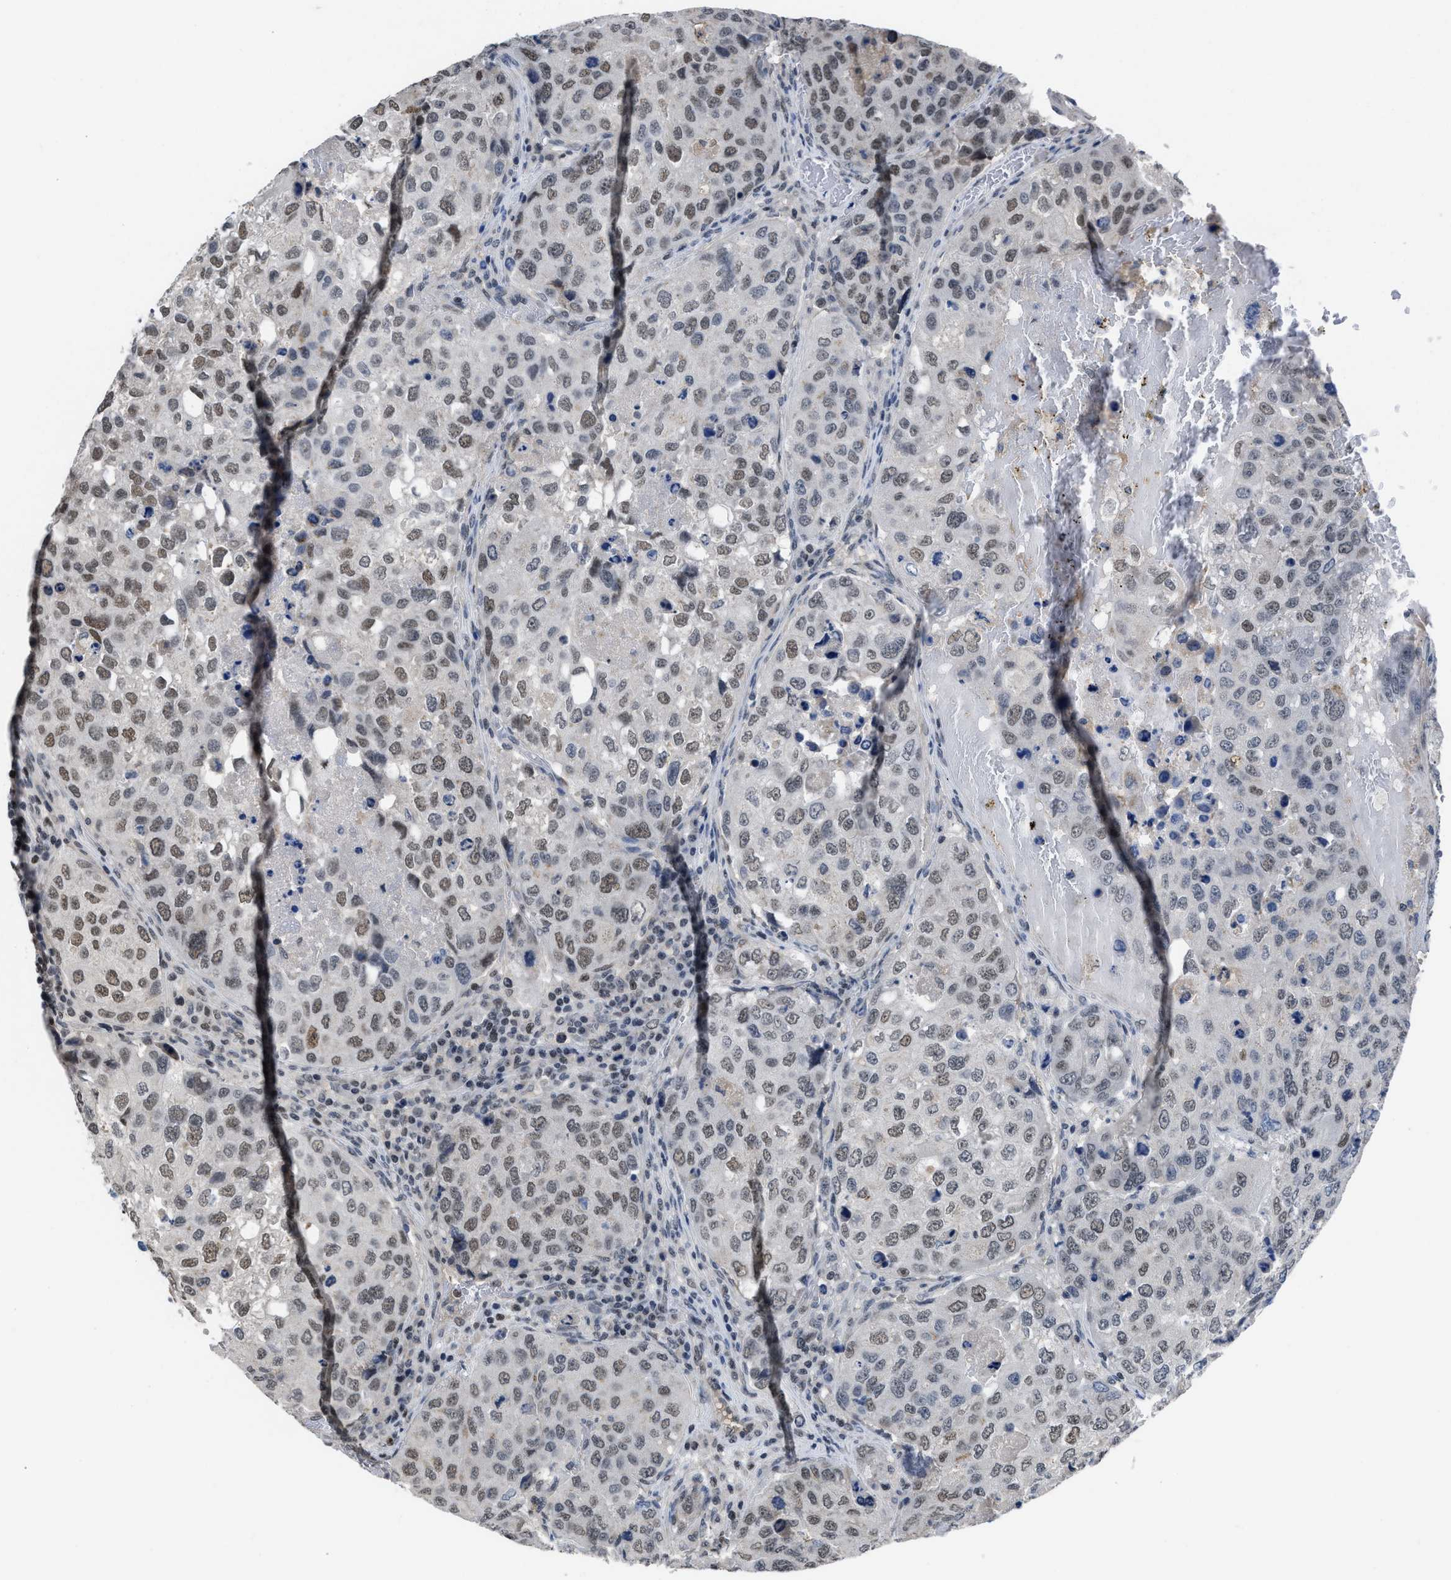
{"staining": {"intensity": "moderate", "quantity": "<25%", "location": "nuclear"}, "tissue": "urothelial cancer", "cell_type": "Tumor cells", "image_type": "cancer", "snomed": [{"axis": "morphology", "description": "Urothelial carcinoma, High grade"}, {"axis": "topography", "description": "Lymph node"}, {"axis": "topography", "description": "Urinary bladder"}], "caption": "Protein analysis of urothelial carcinoma (high-grade) tissue reveals moderate nuclear staining in about <25% of tumor cells.", "gene": "TERF2IP", "patient": {"sex": "male", "age": 51}}